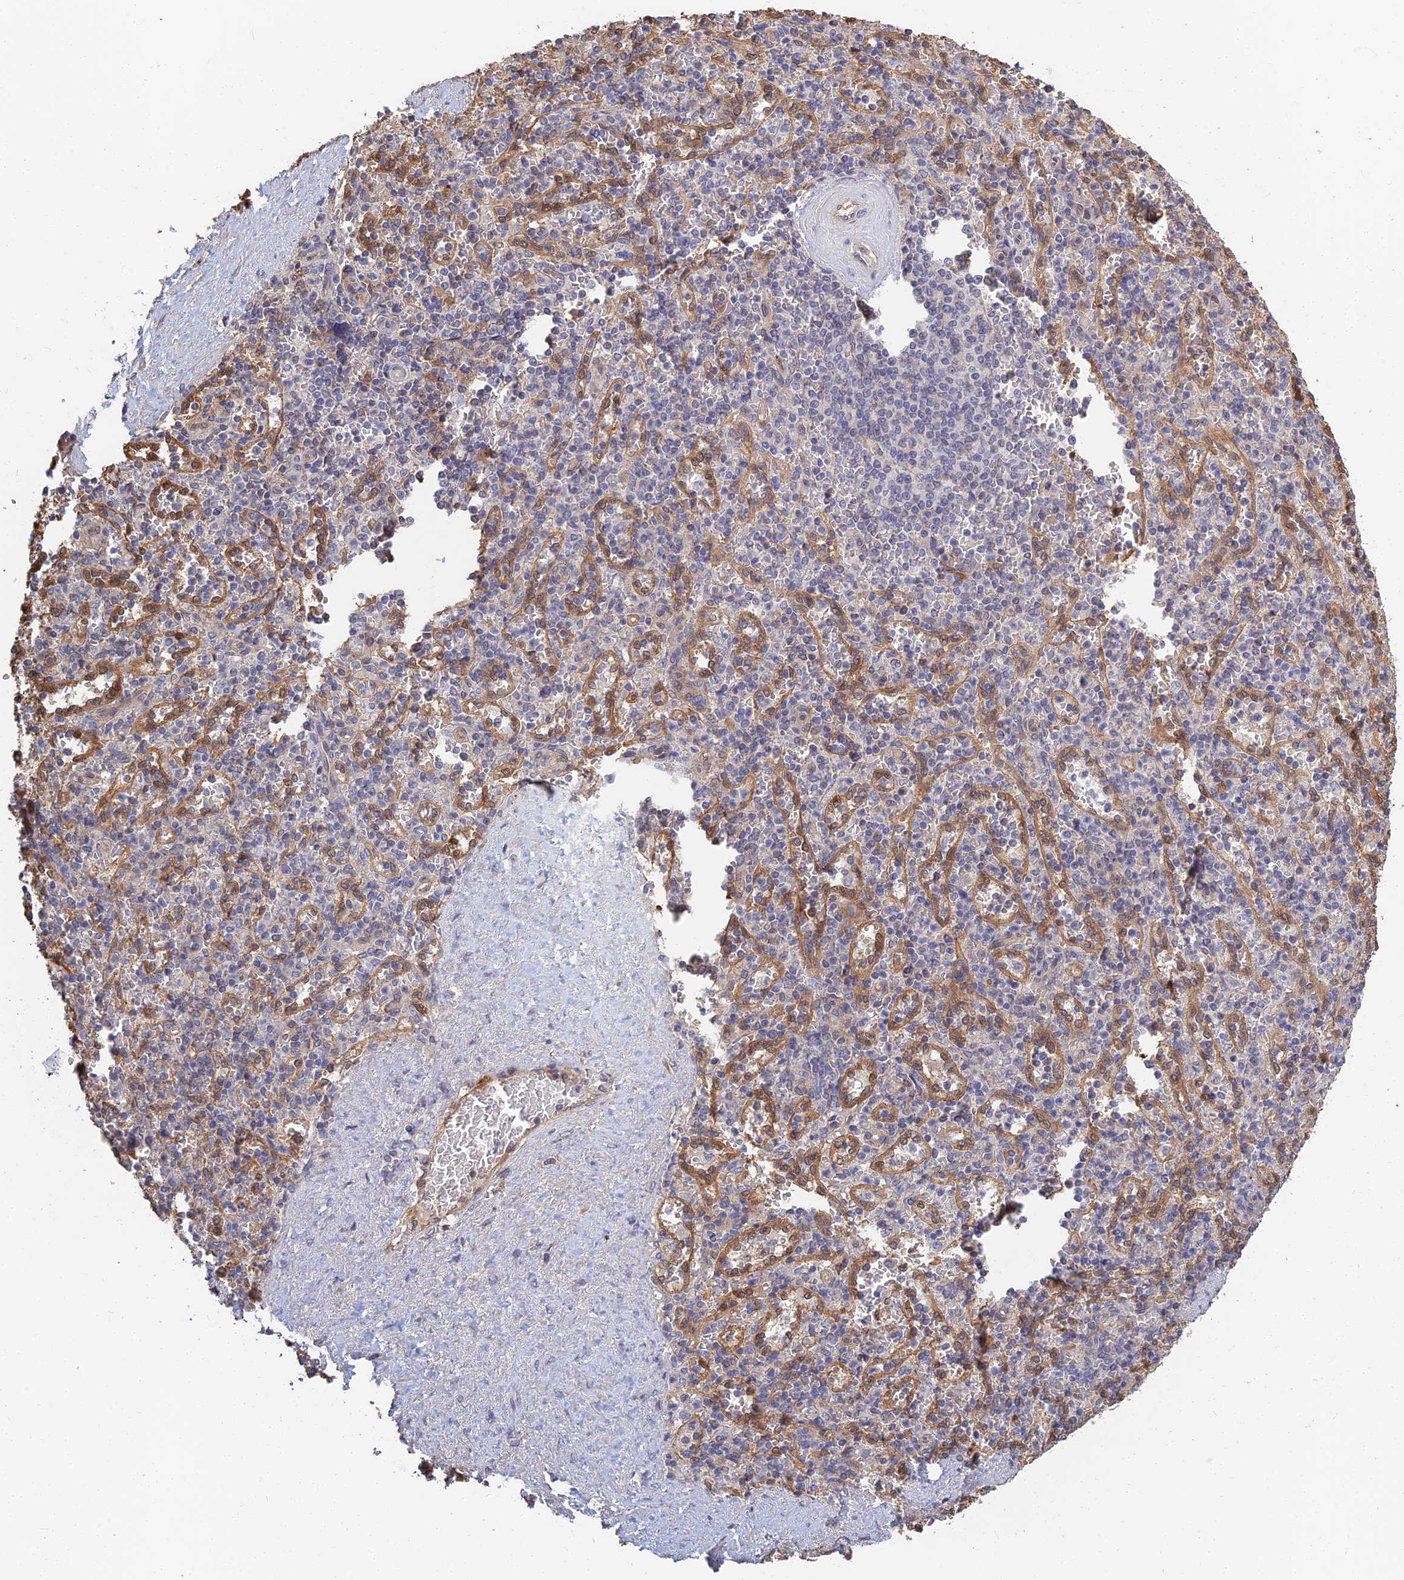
{"staining": {"intensity": "weak", "quantity": "<25%", "location": "cytoplasmic/membranous"}, "tissue": "spleen", "cell_type": "Cells in red pulp", "image_type": "normal", "snomed": [{"axis": "morphology", "description": "Normal tissue, NOS"}, {"axis": "topography", "description": "Spleen"}], "caption": "The IHC photomicrograph has no significant positivity in cells in red pulp of spleen.", "gene": "LRRN3", "patient": {"sex": "male", "age": 82}}